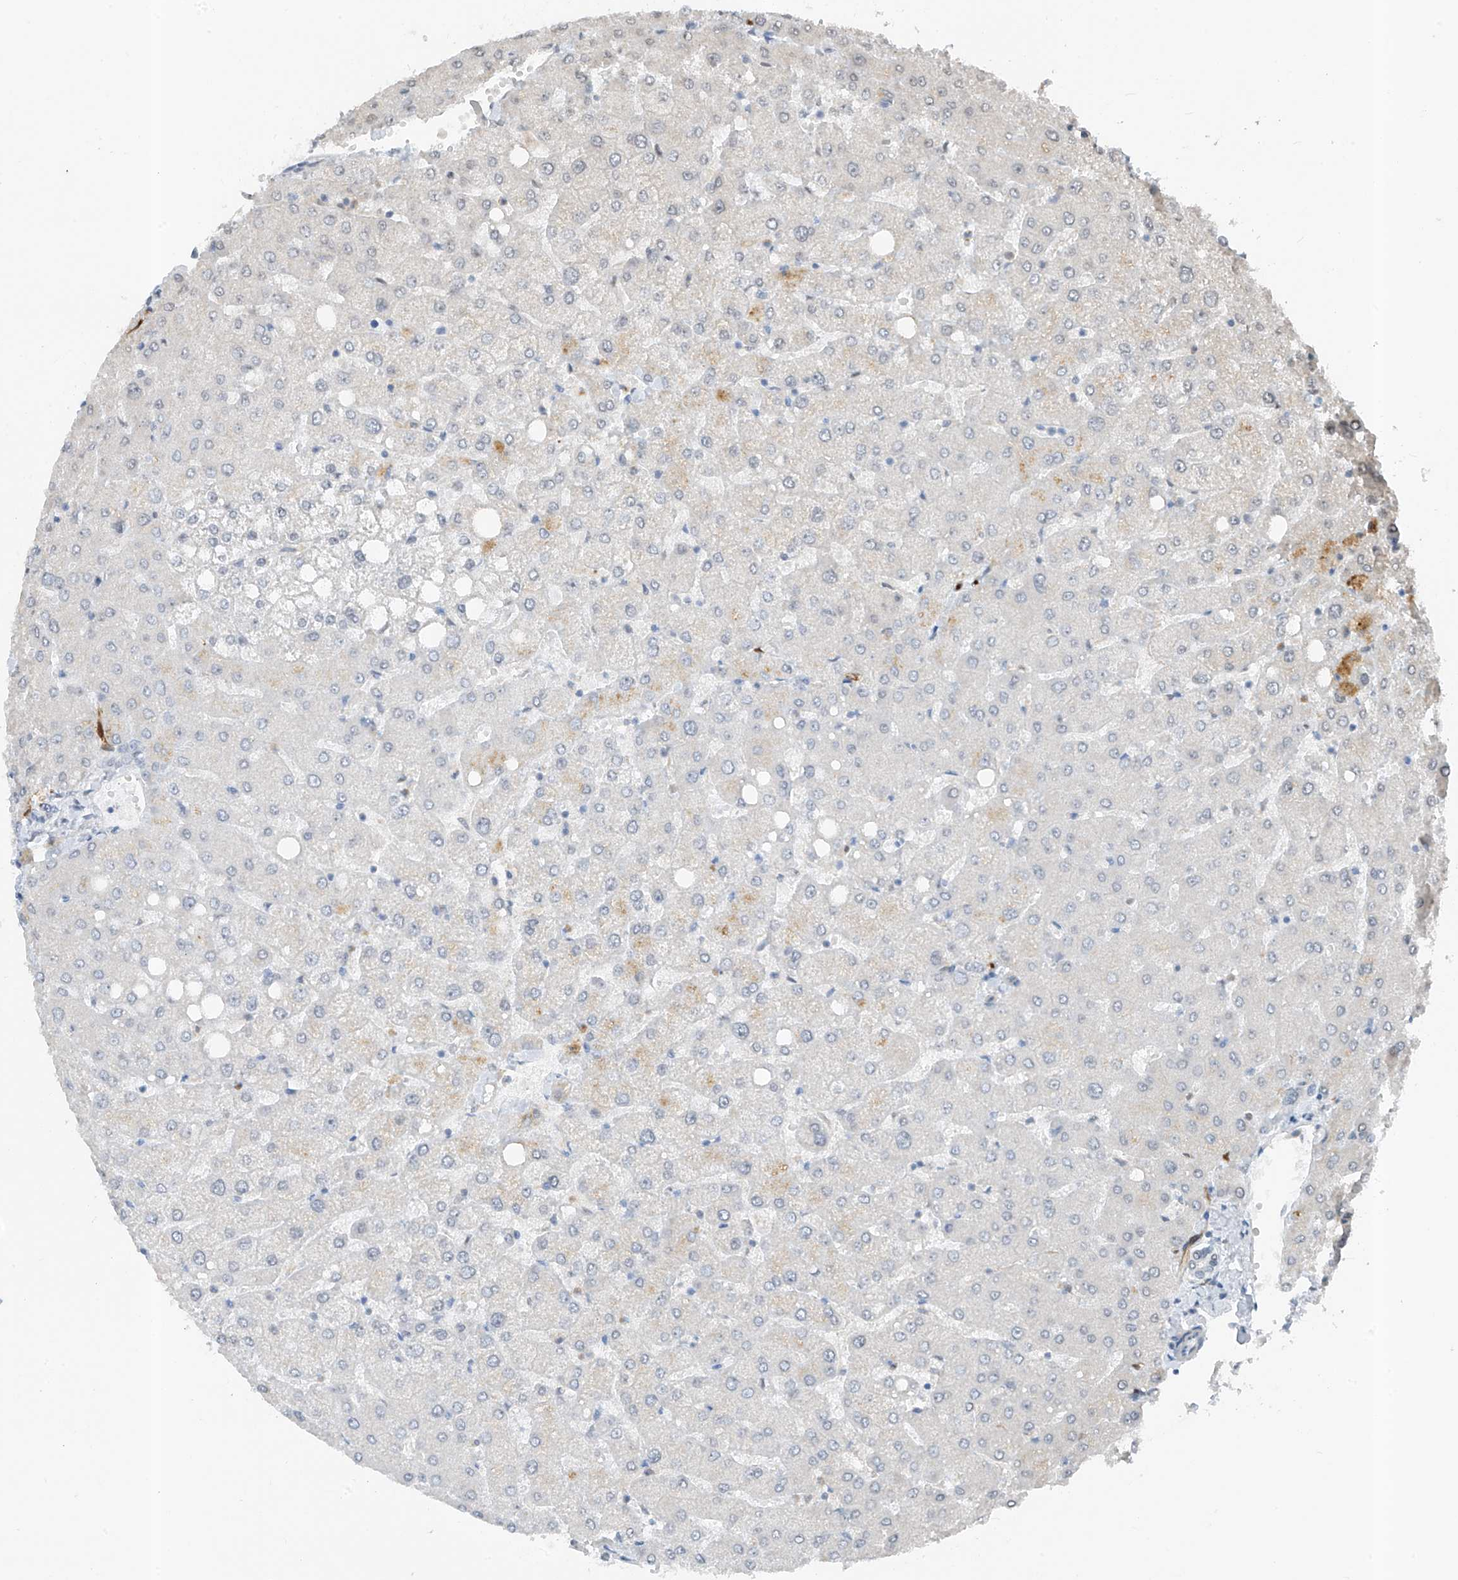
{"staining": {"intensity": "negative", "quantity": "none", "location": "none"}, "tissue": "liver", "cell_type": "Cholangiocytes", "image_type": "normal", "snomed": [{"axis": "morphology", "description": "Normal tissue, NOS"}, {"axis": "topography", "description": "Liver"}], "caption": "Immunohistochemistry (IHC) histopathology image of unremarkable liver: liver stained with DAB demonstrates no significant protein staining in cholangiocytes.", "gene": "RBP7", "patient": {"sex": "female", "age": 54}}